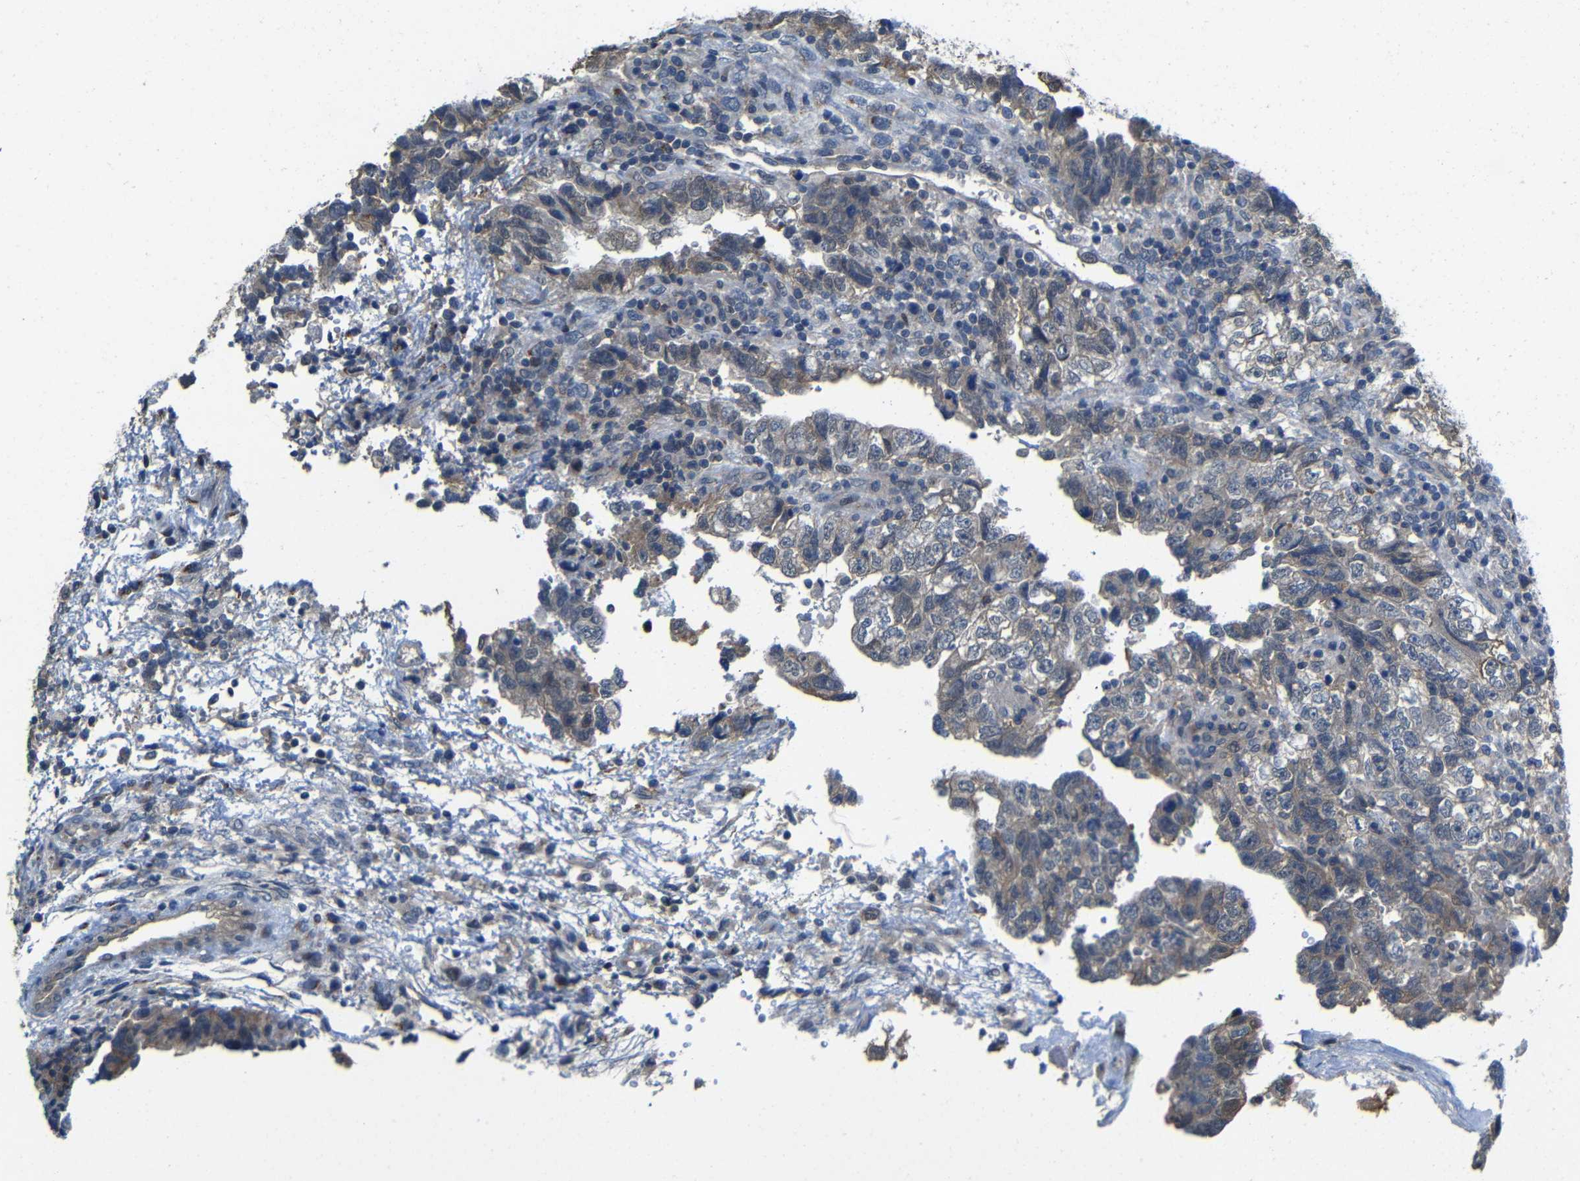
{"staining": {"intensity": "weak", "quantity": "25%-75%", "location": "cytoplasmic/membranous"}, "tissue": "testis cancer", "cell_type": "Tumor cells", "image_type": "cancer", "snomed": [{"axis": "morphology", "description": "Carcinoma, Embryonal, NOS"}, {"axis": "topography", "description": "Testis"}], "caption": "Protein staining shows weak cytoplasmic/membranous staining in approximately 25%-75% of tumor cells in testis cancer (embryonal carcinoma). Immunohistochemistry (ihc) stains the protein of interest in brown and the nuclei are stained blue.", "gene": "ZNF90", "patient": {"sex": "male", "age": 36}}